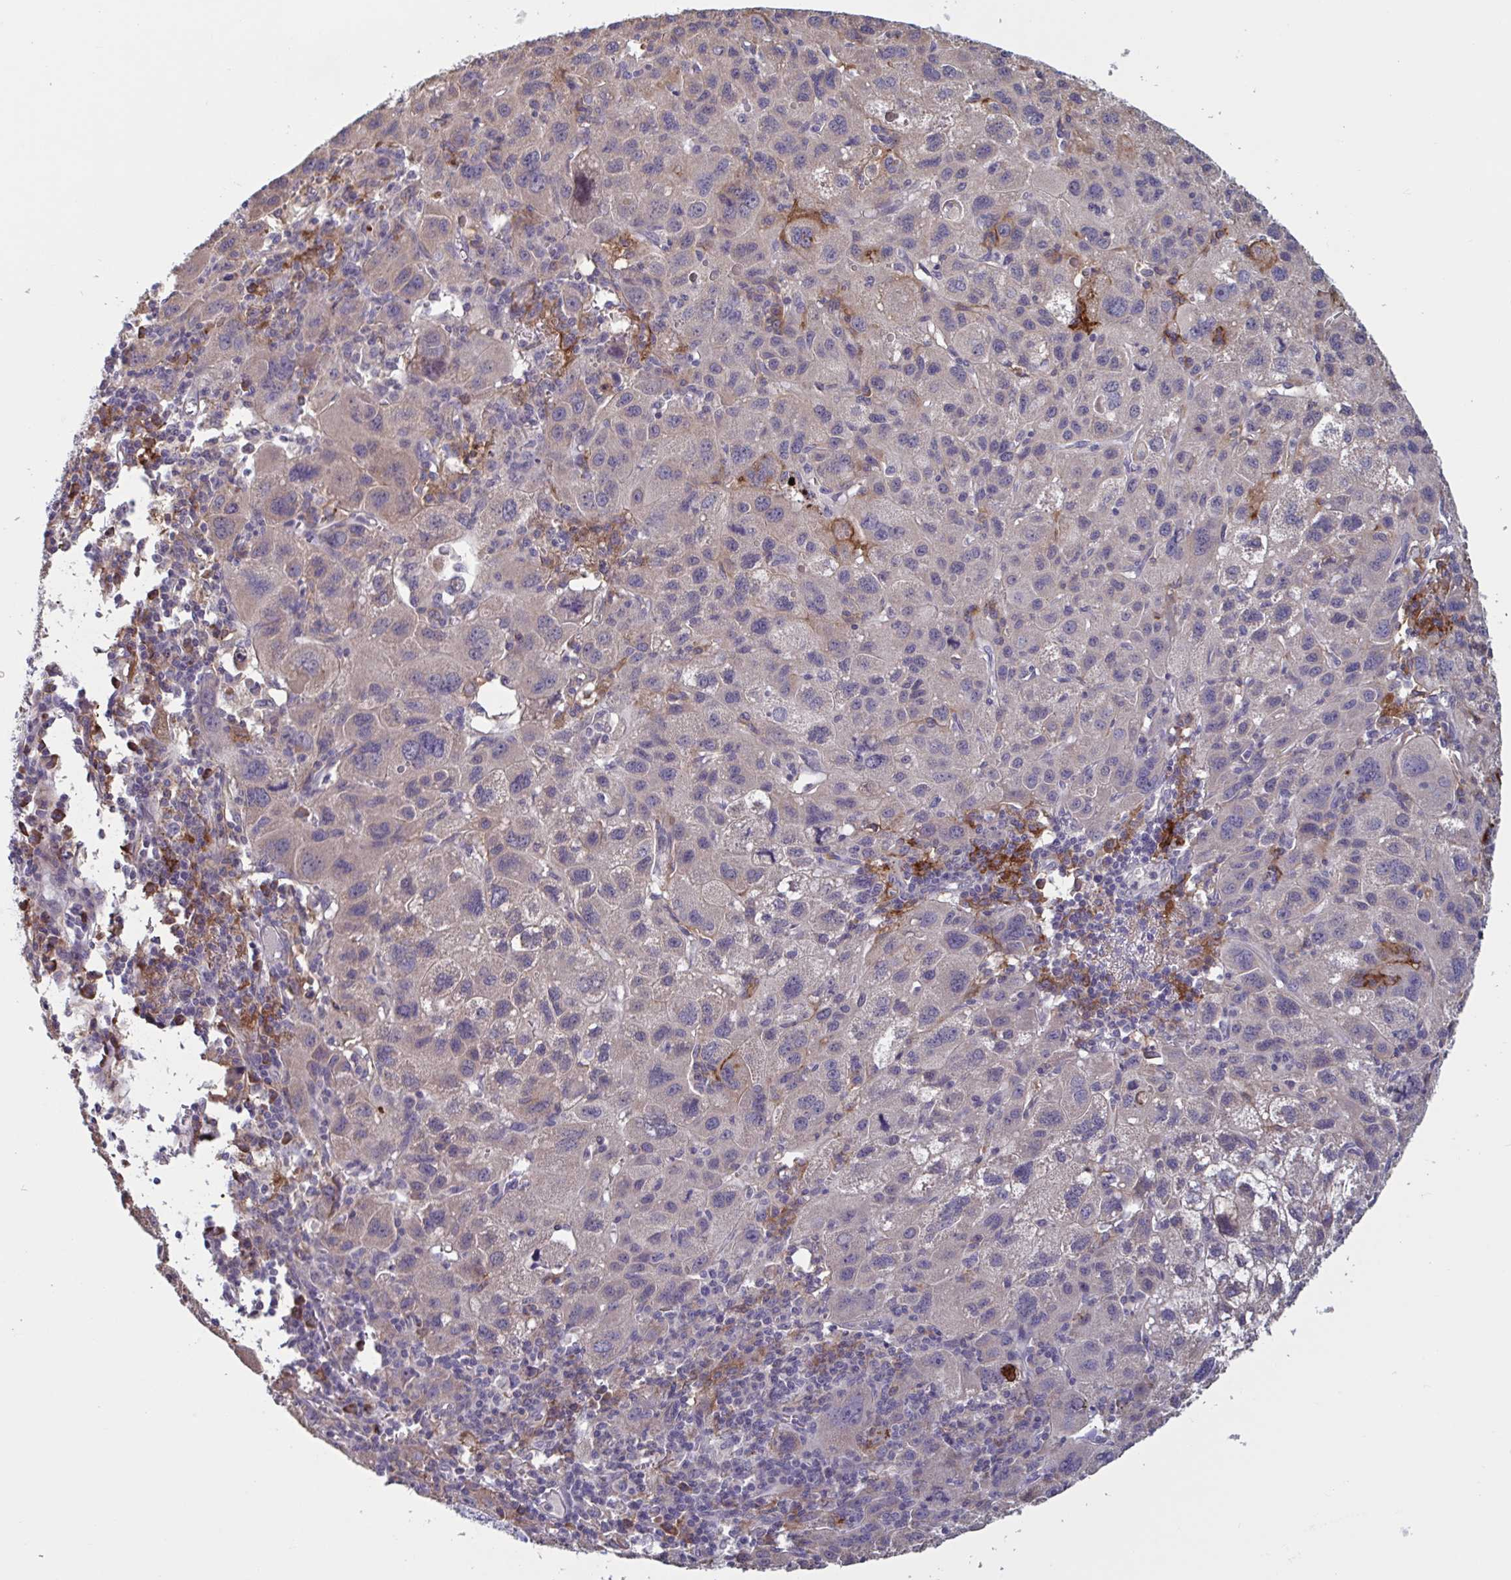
{"staining": {"intensity": "moderate", "quantity": "<25%", "location": "cytoplasmic/membranous"}, "tissue": "liver cancer", "cell_type": "Tumor cells", "image_type": "cancer", "snomed": [{"axis": "morphology", "description": "Carcinoma, Hepatocellular, NOS"}, {"axis": "topography", "description": "Liver"}], "caption": "Hepatocellular carcinoma (liver) tissue reveals moderate cytoplasmic/membranous positivity in approximately <25% of tumor cells (brown staining indicates protein expression, while blue staining denotes nuclei).", "gene": "CD1E", "patient": {"sex": "female", "age": 77}}